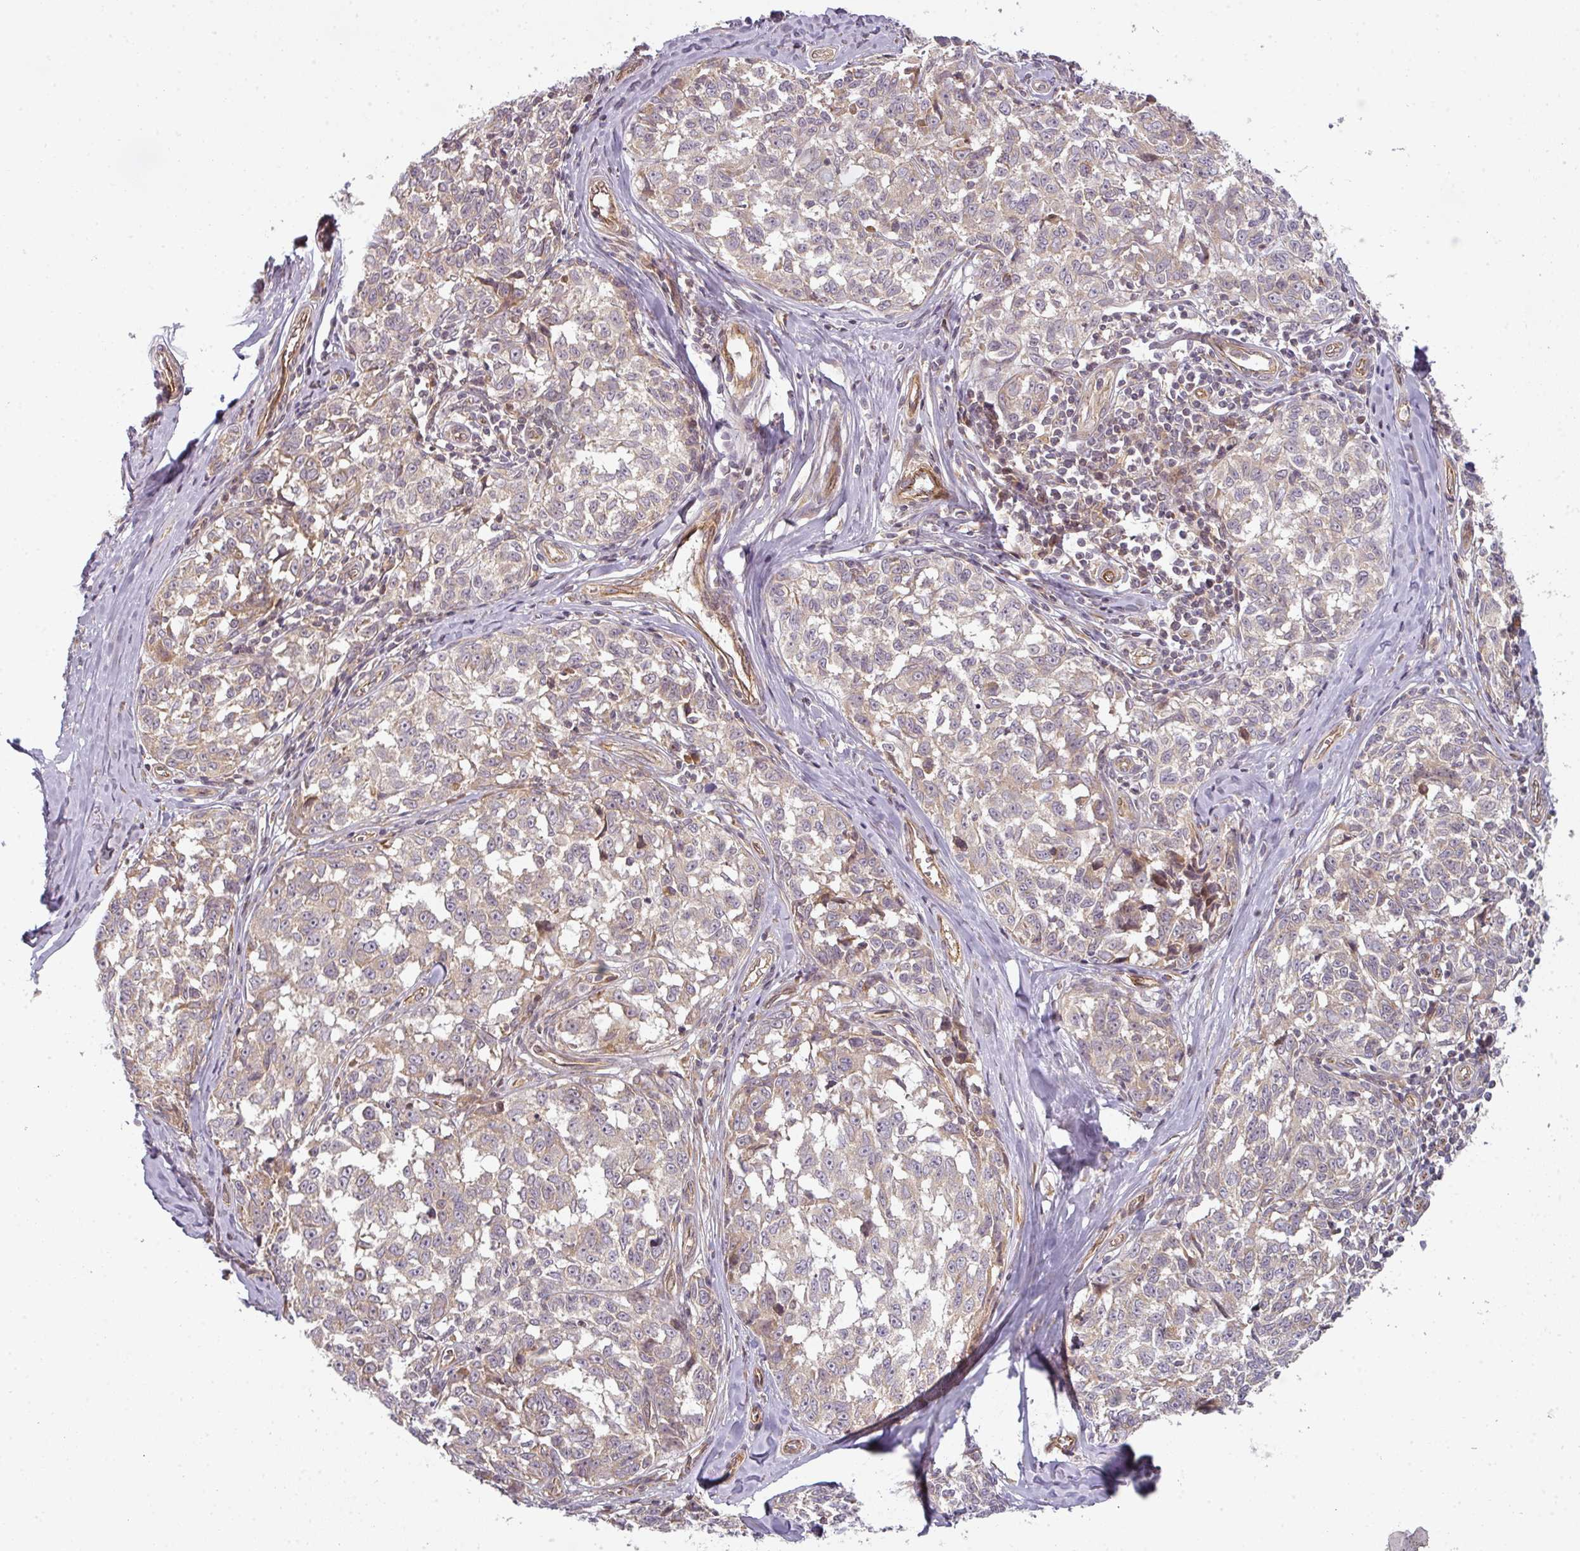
{"staining": {"intensity": "weak", "quantity": "<25%", "location": "cytoplasmic/membranous"}, "tissue": "melanoma", "cell_type": "Tumor cells", "image_type": "cancer", "snomed": [{"axis": "morphology", "description": "Normal tissue, NOS"}, {"axis": "morphology", "description": "Malignant melanoma, NOS"}, {"axis": "topography", "description": "Skin"}], "caption": "An image of human malignant melanoma is negative for staining in tumor cells.", "gene": "CNOT1", "patient": {"sex": "female", "age": 64}}